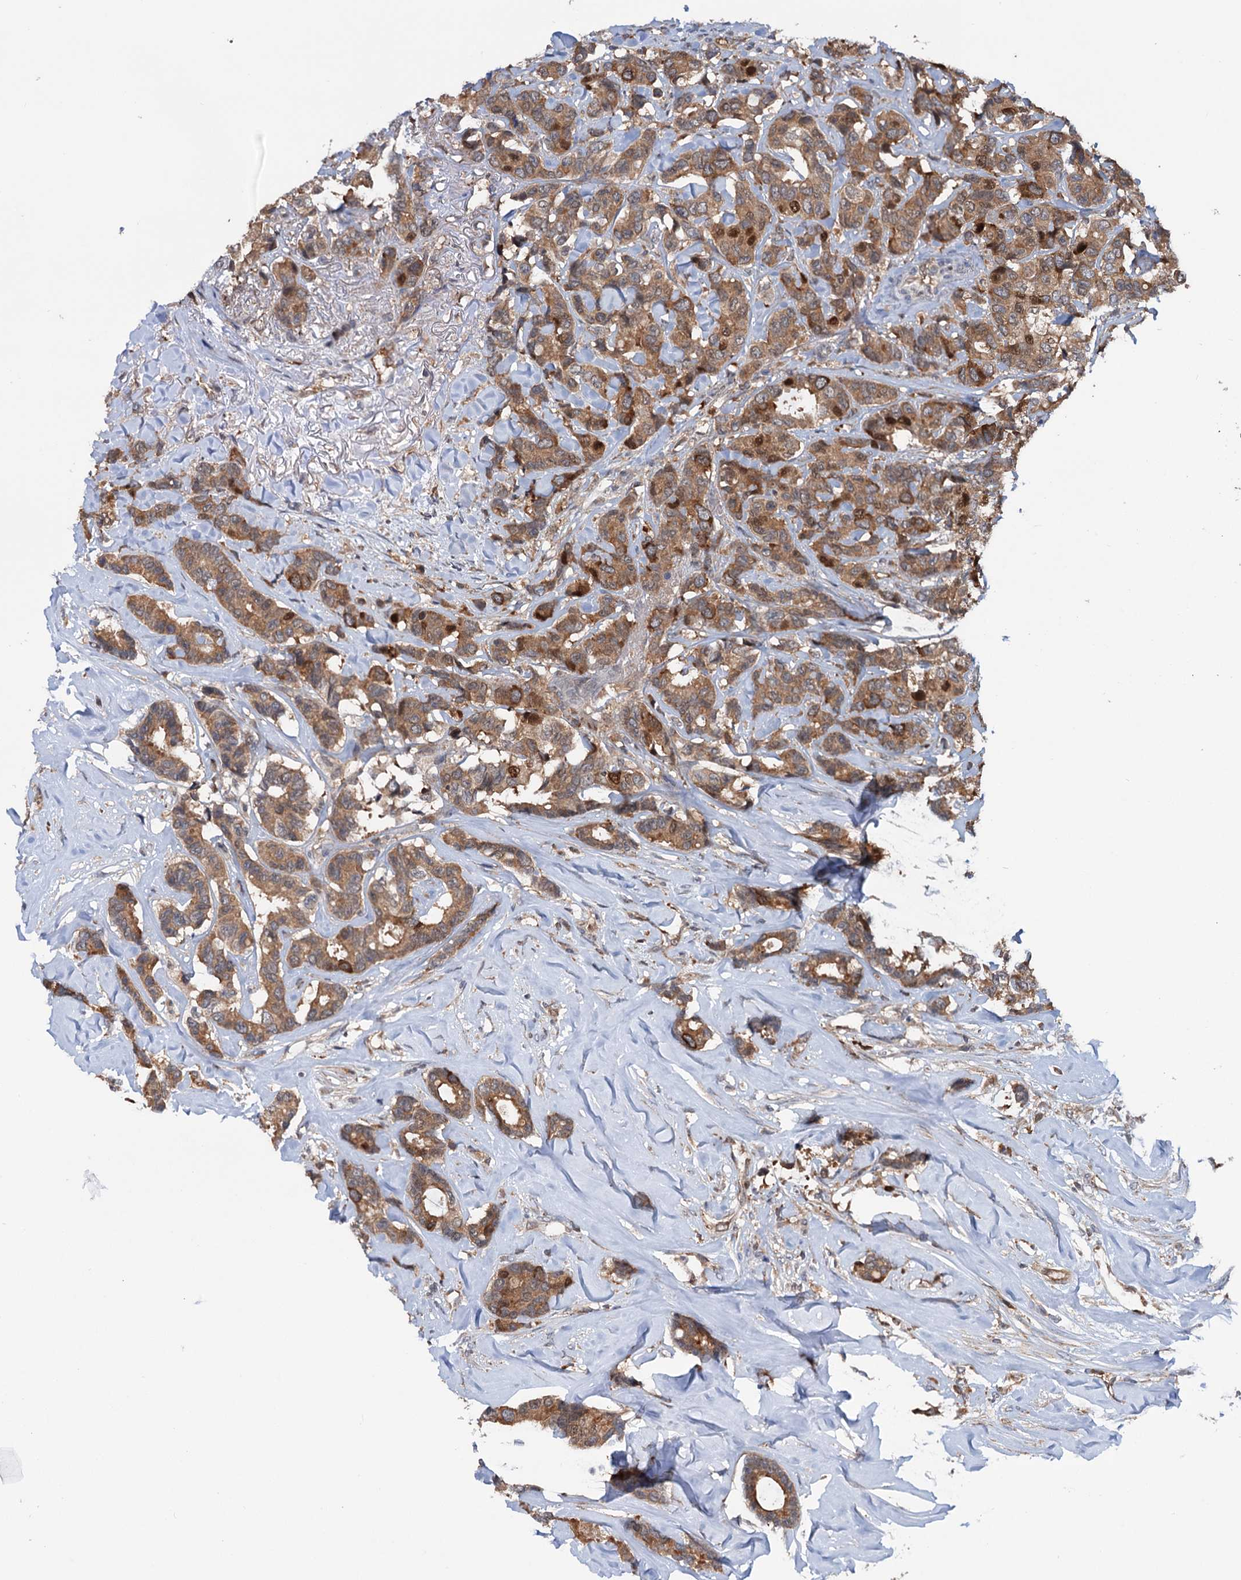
{"staining": {"intensity": "moderate", "quantity": ">75%", "location": "cytoplasmic/membranous"}, "tissue": "breast cancer", "cell_type": "Tumor cells", "image_type": "cancer", "snomed": [{"axis": "morphology", "description": "Duct carcinoma"}, {"axis": "topography", "description": "Breast"}], "caption": "A high-resolution histopathology image shows IHC staining of intraductal carcinoma (breast), which demonstrates moderate cytoplasmic/membranous positivity in approximately >75% of tumor cells.", "gene": "NCAPD2", "patient": {"sex": "female", "age": 87}}